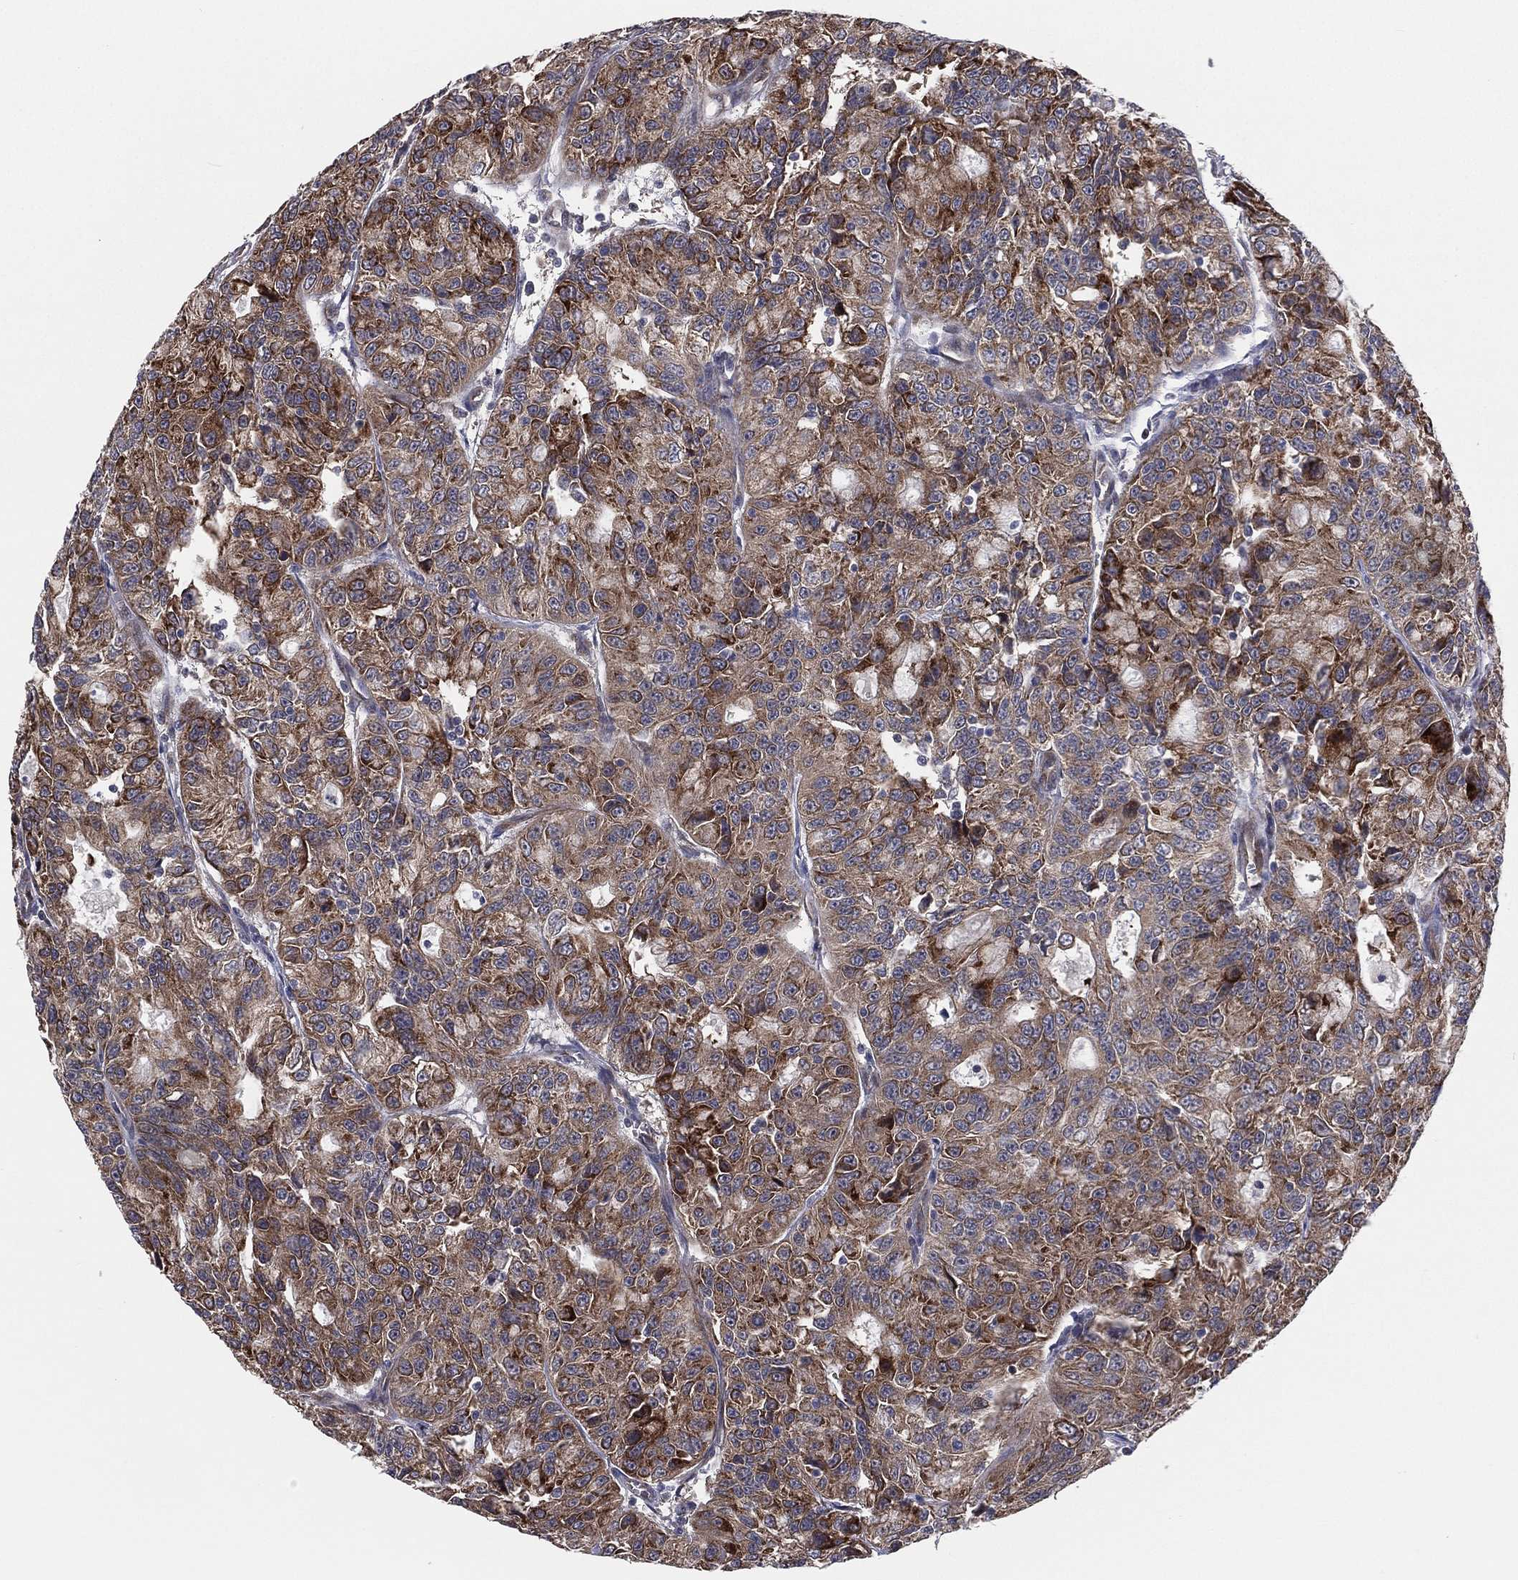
{"staining": {"intensity": "strong", "quantity": "25%-75%", "location": "cytoplasmic/membranous"}, "tissue": "urothelial cancer", "cell_type": "Tumor cells", "image_type": "cancer", "snomed": [{"axis": "morphology", "description": "Urothelial carcinoma, NOS"}, {"axis": "morphology", "description": "Urothelial carcinoma, High grade"}, {"axis": "topography", "description": "Urinary bladder"}], "caption": "Protein expression analysis of transitional cell carcinoma exhibits strong cytoplasmic/membranous expression in approximately 25%-75% of tumor cells.", "gene": "UTP14A", "patient": {"sex": "female", "age": 73}}